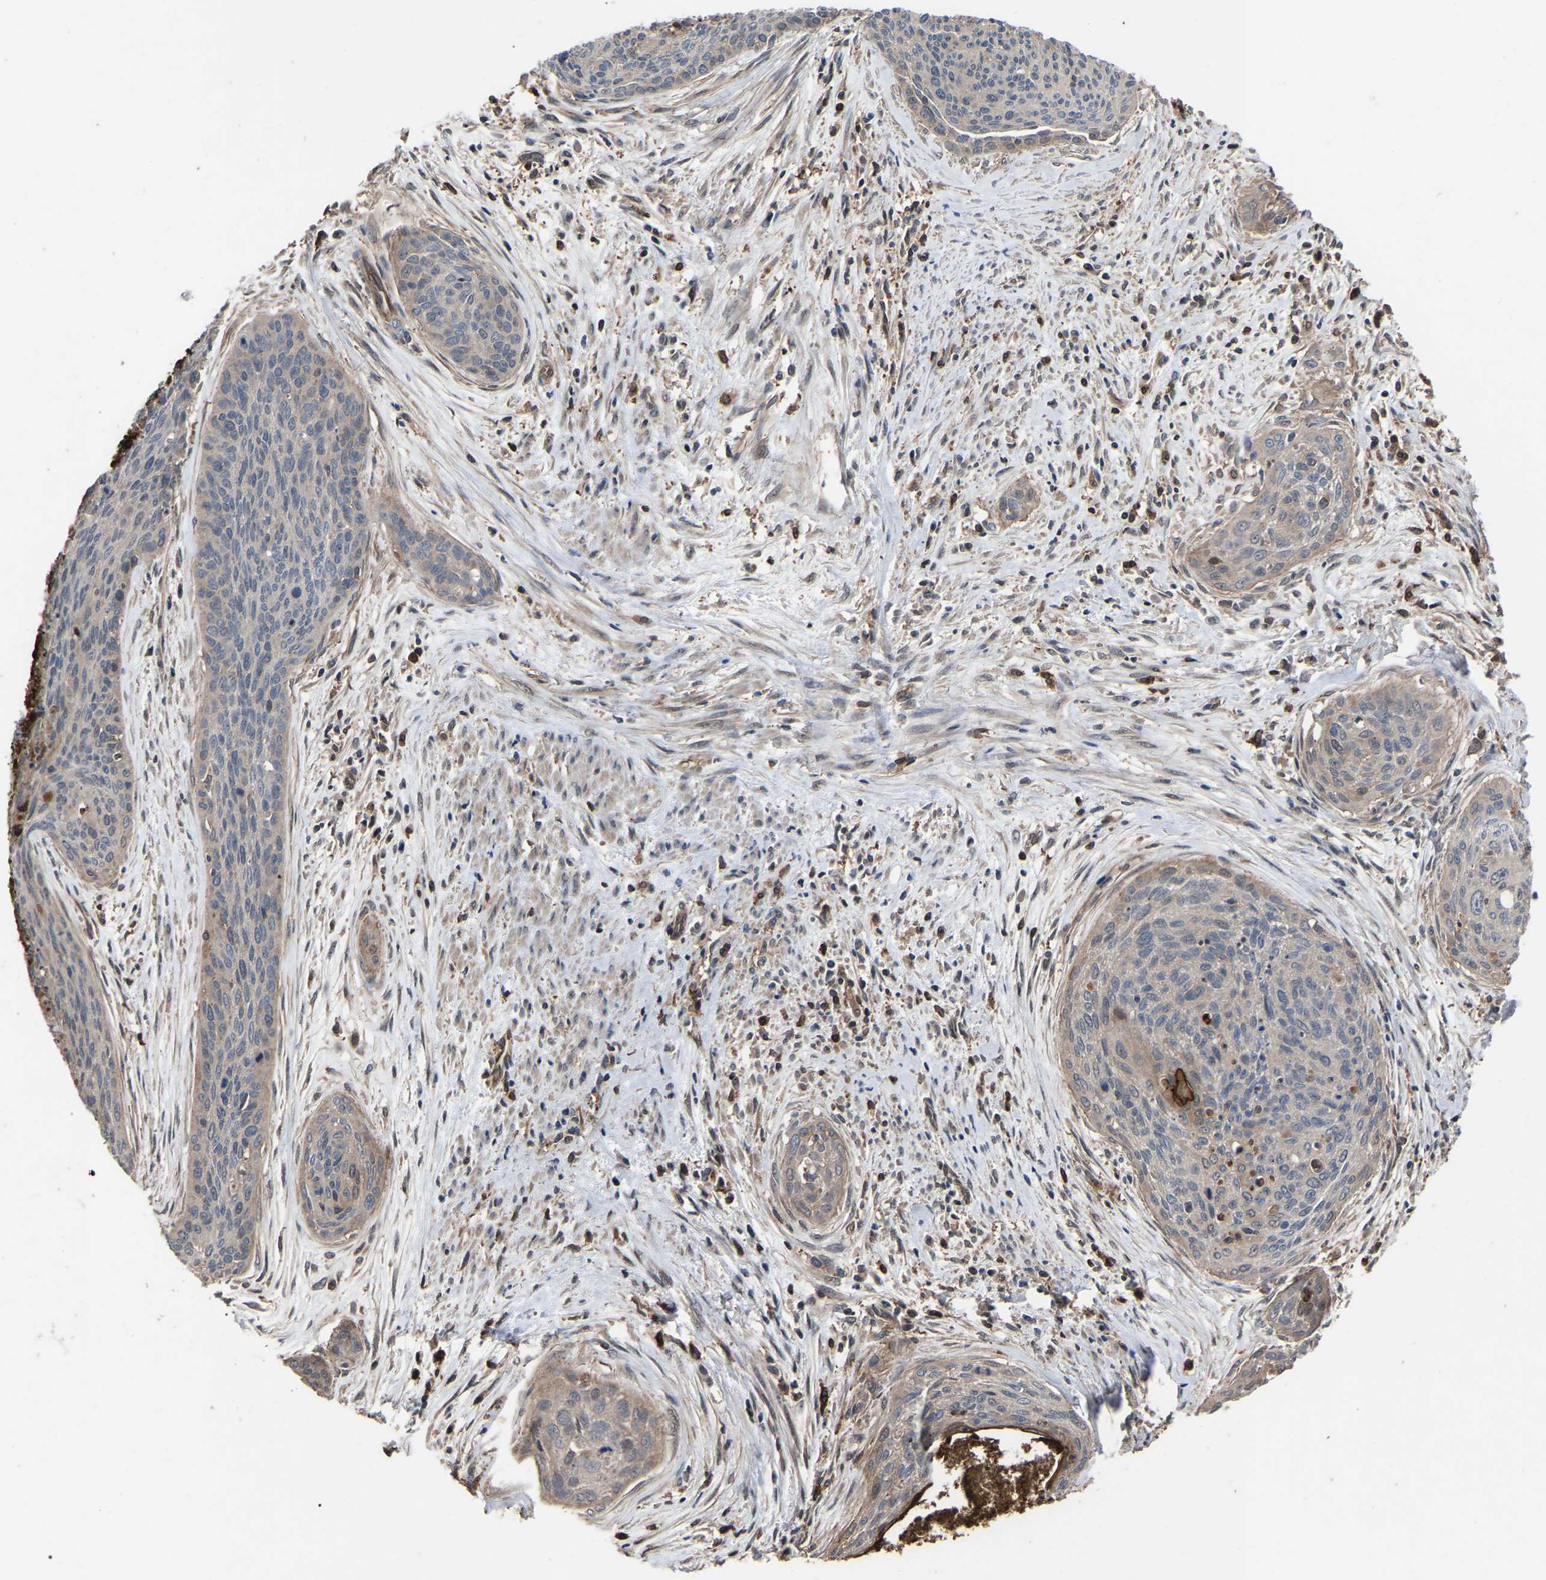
{"staining": {"intensity": "negative", "quantity": "none", "location": "none"}, "tissue": "cervical cancer", "cell_type": "Tumor cells", "image_type": "cancer", "snomed": [{"axis": "morphology", "description": "Squamous cell carcinoma, NOS"}, {"axis": "topography", "description": "Cervix"}], "caption": "Protein analysis of squamous cell carcinoma (cervical) displays no significant expression in tumor cells.", "gene": "CIT", "patient": {"sex": "female", "age": 55}}